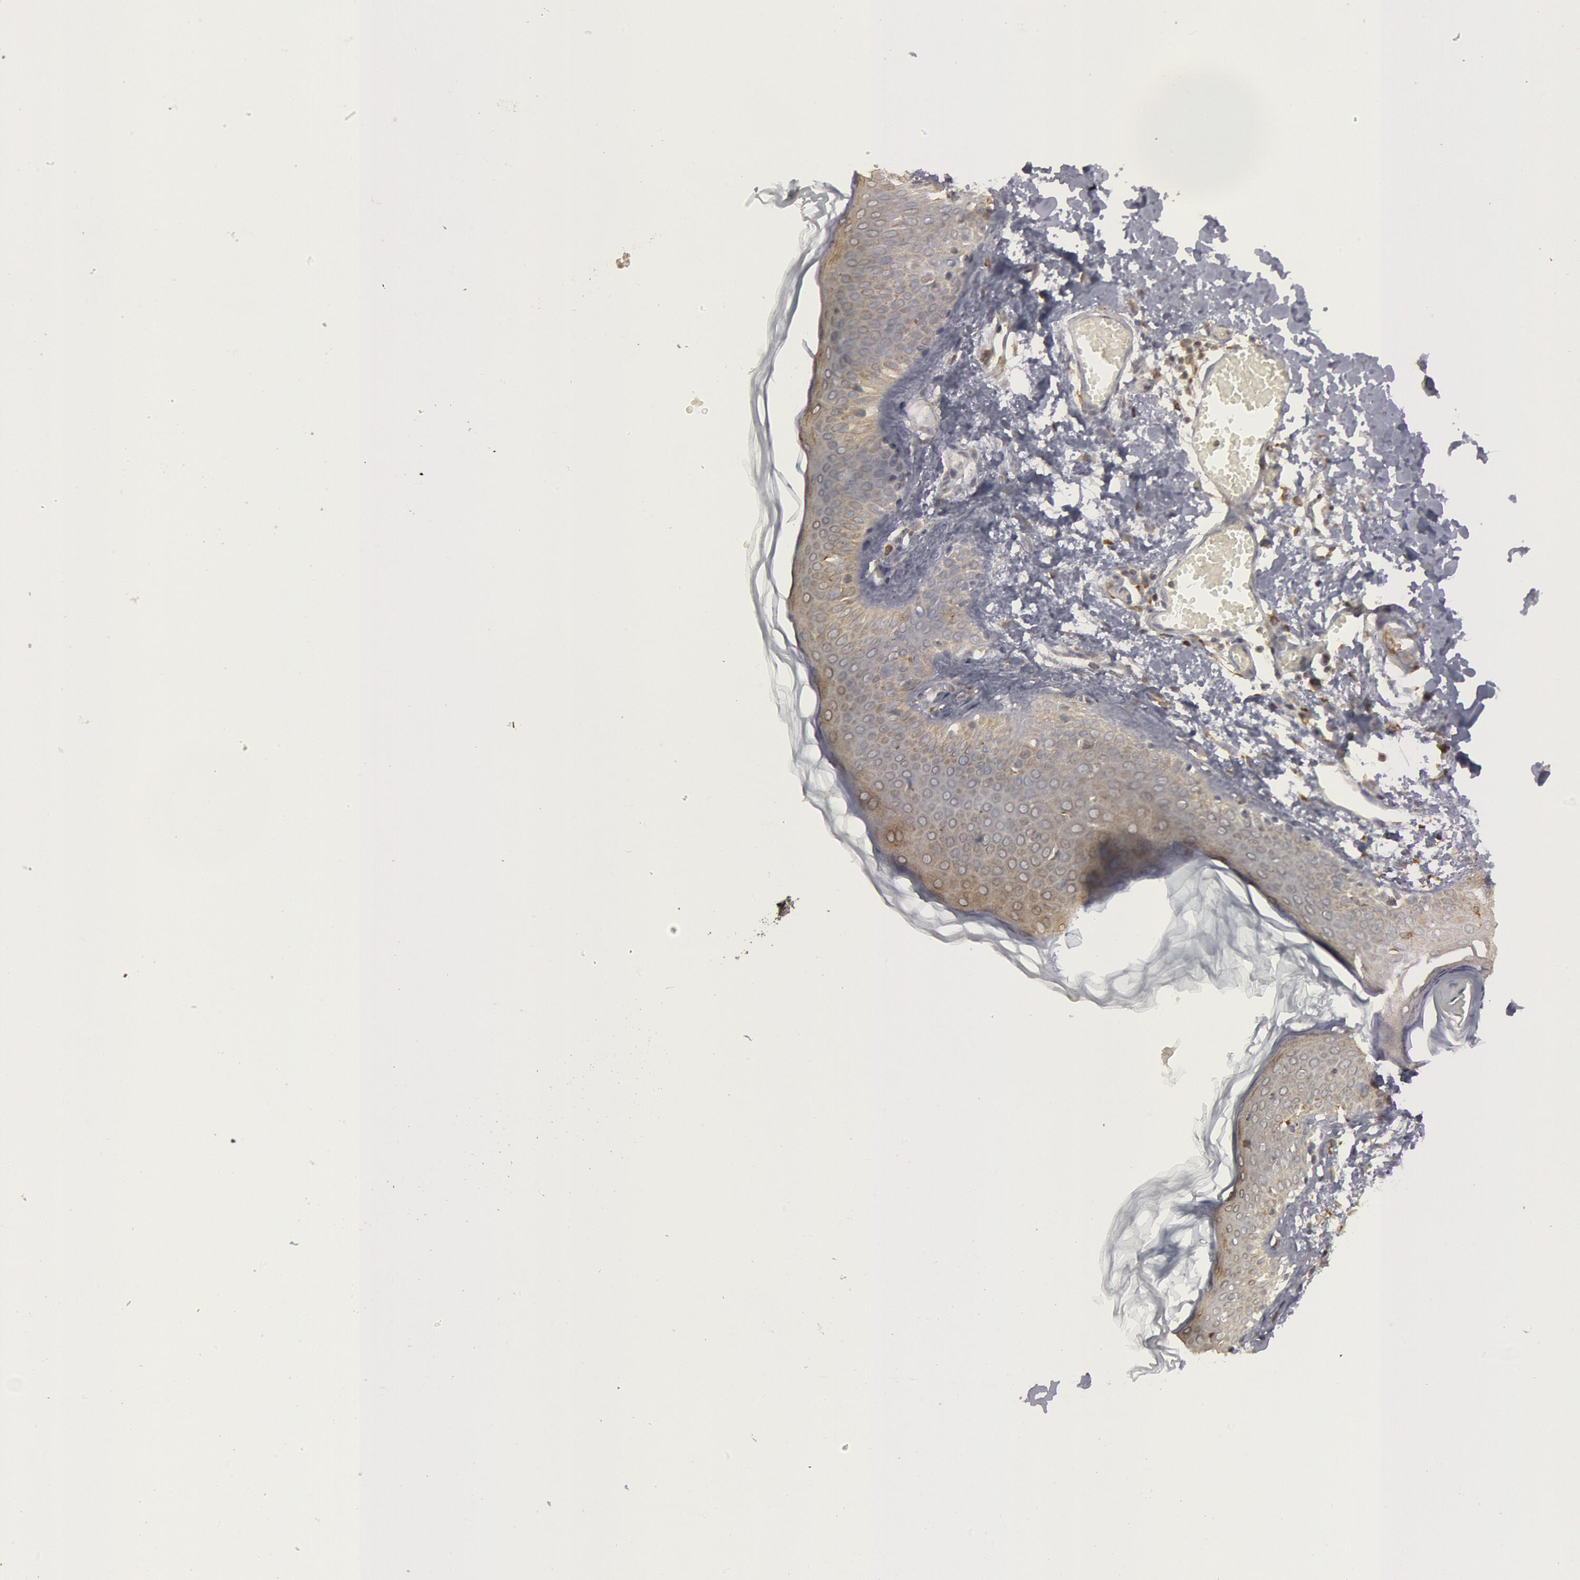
{"staining": {"intensity": "strong", "quantity": ">75%", "location": "cytoplasmic/membranous"}, "tissue": "skin", "cell_type": "Fibroblasts", "image_type": "normal", "snomed": [{"axis": "morphology", "description": "Normal tissue, NOS"}, {"axis": "morphology", "description": "Sarcoma, NOS"}, {"axis": "topography", "description": "Skin"}, {"axis": "topography", "description": "Soft tissue"}], "caption": "Skin stained with immunohistochemistry (IHC) shows strong cytoplasmic/membranous expression in approximately >75% of fibroblasts.", "gene": "OSBPL8", "patient": {"sex": "female", "age": 51}}